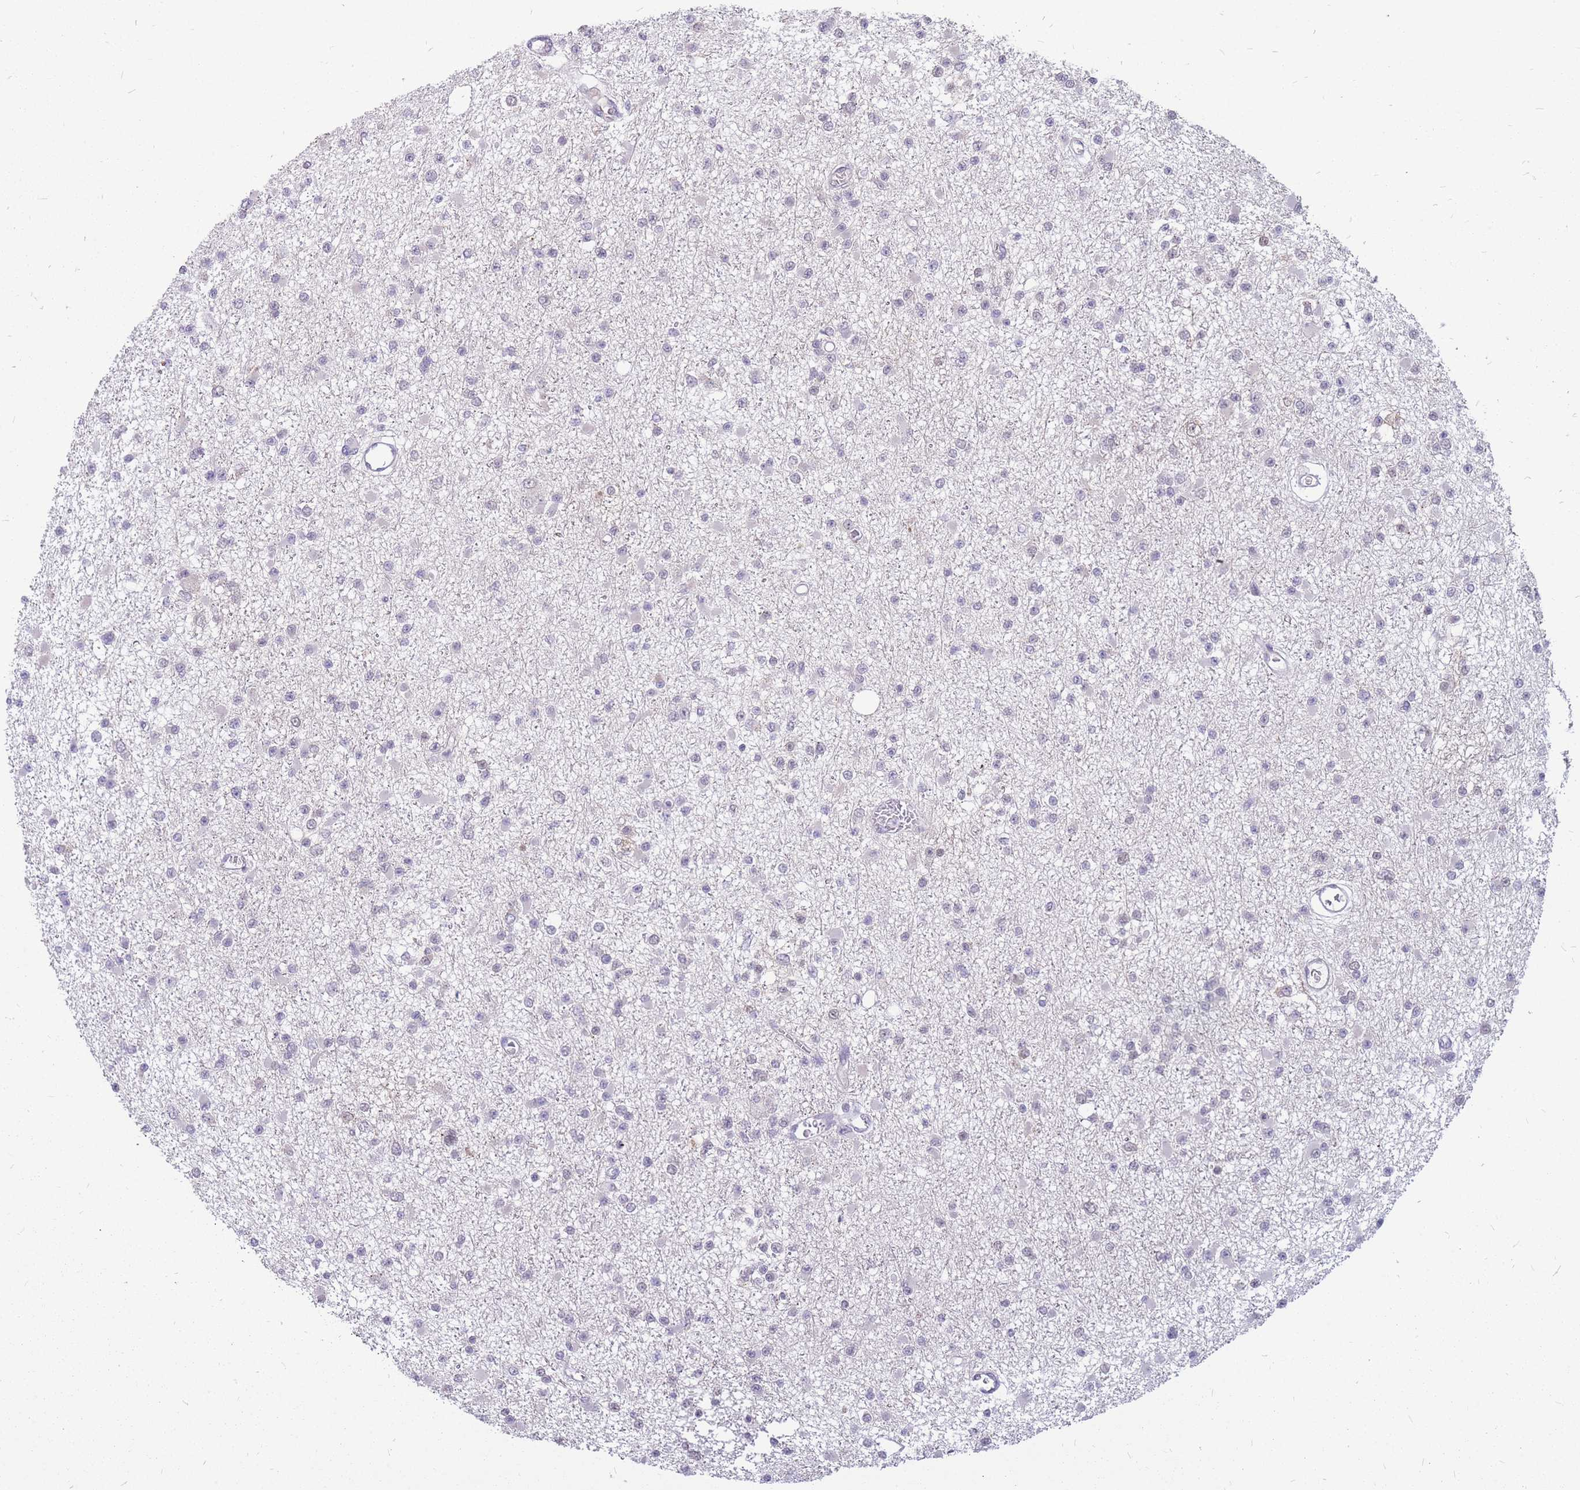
{"staining": {"intensity": "negative", "quantity": "none", "location": "none"}, "tissue": "glioma", "cell_type": "Tumor cells", "image_type": "cancer", "snomed": [{"axis": "morphology", "description": "Glioma, malignant, Low grade"}, {"axis": "topography", "description": "Brain"}], "caption": "DAB immunohistochemical staining of malignant glioma (low-grade) reveals no significant expression in tumor cells.", "gene": "ADD2", "patient": {"sex": "female", "age": 22}}